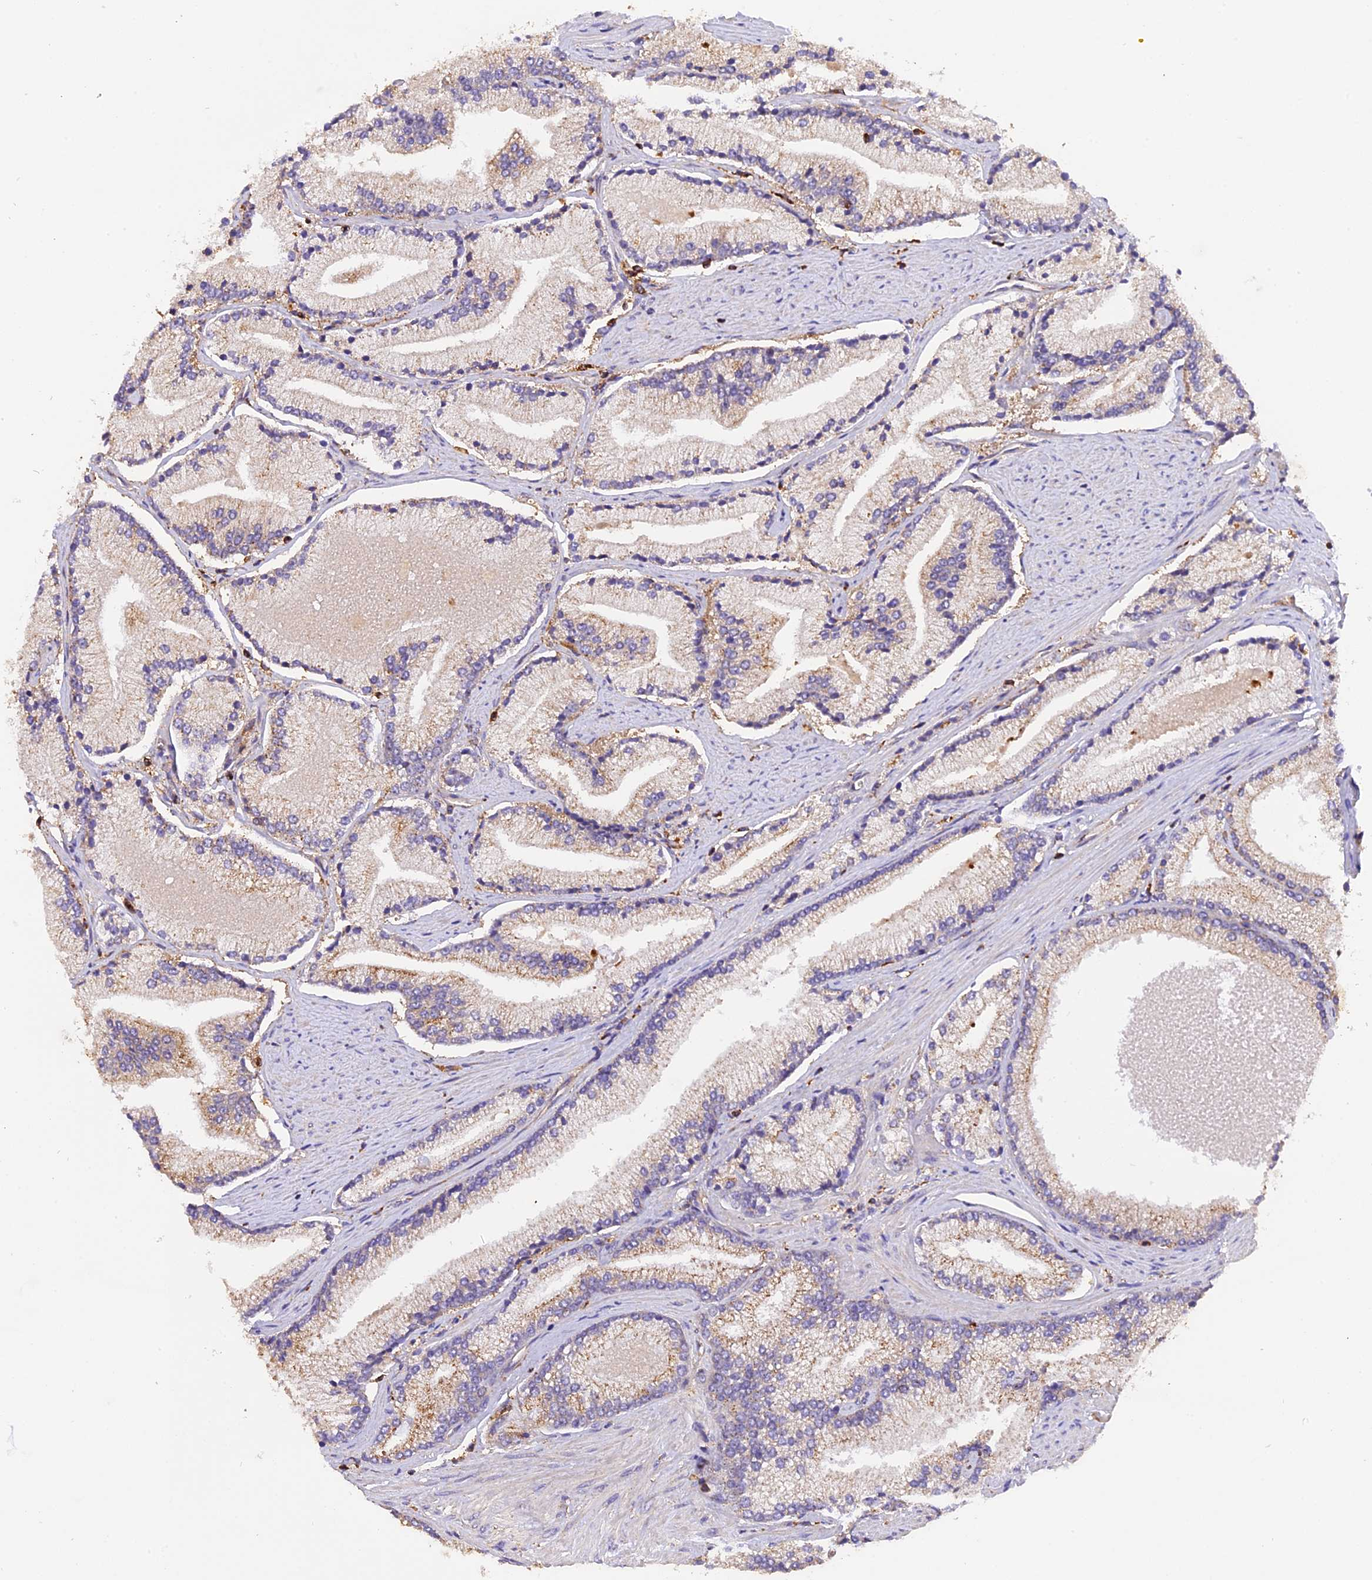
{"staining": {"intensity": "moderate", "quantity": "<25%", "location": "cytoplasmic/membranous"}, "tissue": "prostate cancer", "cell_type": "Tumor cells", "image_type": "cancer", "snomed": [{"axis": "morphology", "description": "Adenocarcinoma, High grade"}, {"axis": "topography", "description": "Prostate"}], "caption": "Protein analysis of high-grade adenocarcinoma (prostate) tissue reveals moderate cytoplasmic/membranous expression in approximately <25% of tumor cells.", "gene": "PEX3", "patient": {"sex": "male", "age": 67}}